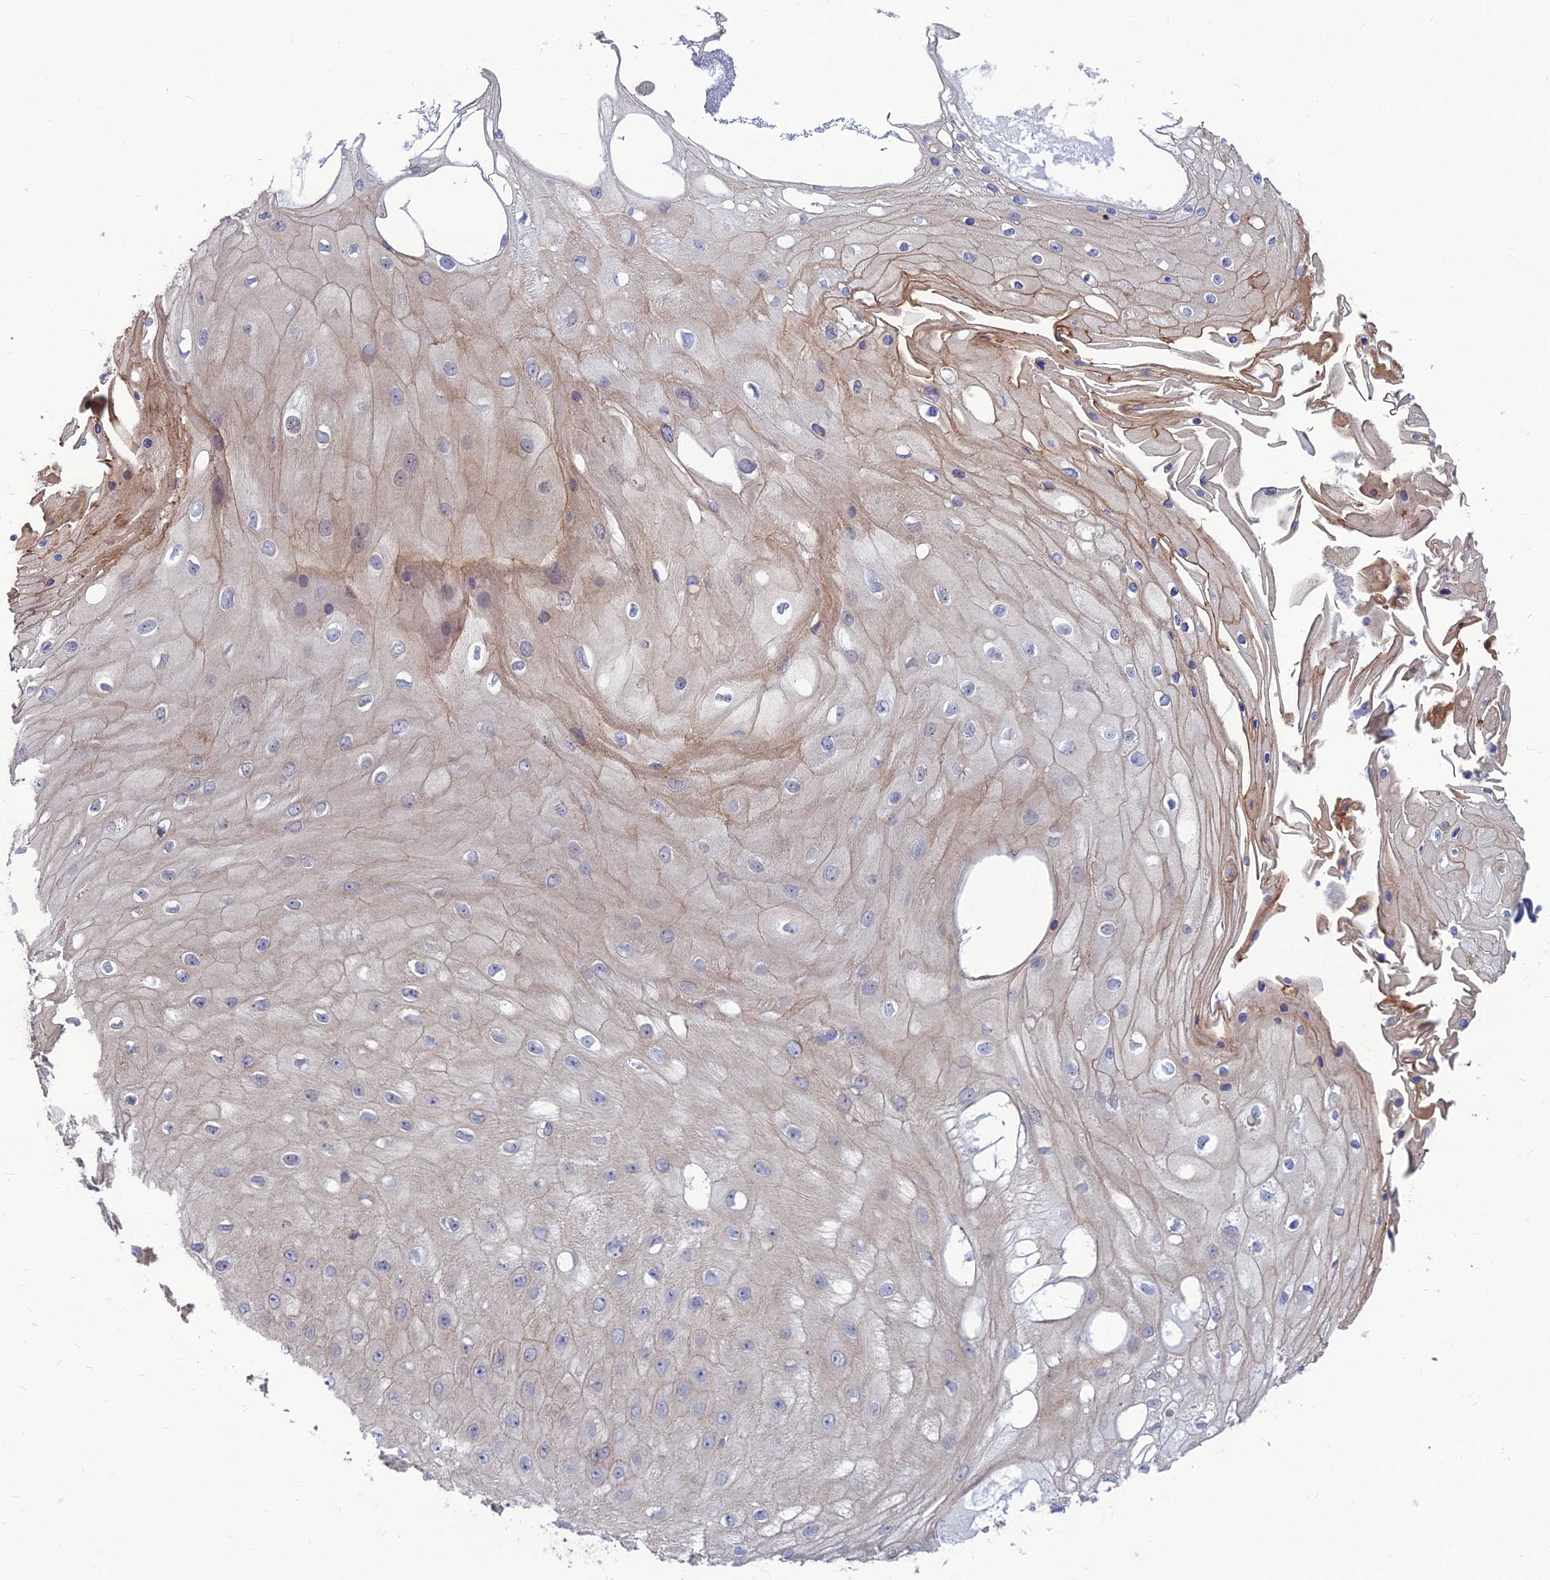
{"staining": {"intensity": "weak", "quantity": "<25%", "location": "cytoplasmic/membranous"}, "tissue": "skin cancer", "cell_type": "Tumor cells", "image_type": "cancer", "snomed": [{"axis": "morphology", "description": "Squamous cell carcinoma, NOS"}, {"axis": "topography", "description": "Skin"}], "caption": "IHC micrograph of neoplastic tissue: human squamous cell carcinoma (skin) stained with DAB displays no significant protein positivity in tumor cells. Brightfield microscopy of IHC stained with DAB (brown) and hematoxylin (blue), captured at high magnification.", "gene": "OPA3", "patient": {"sex": "male", "age": 70}}